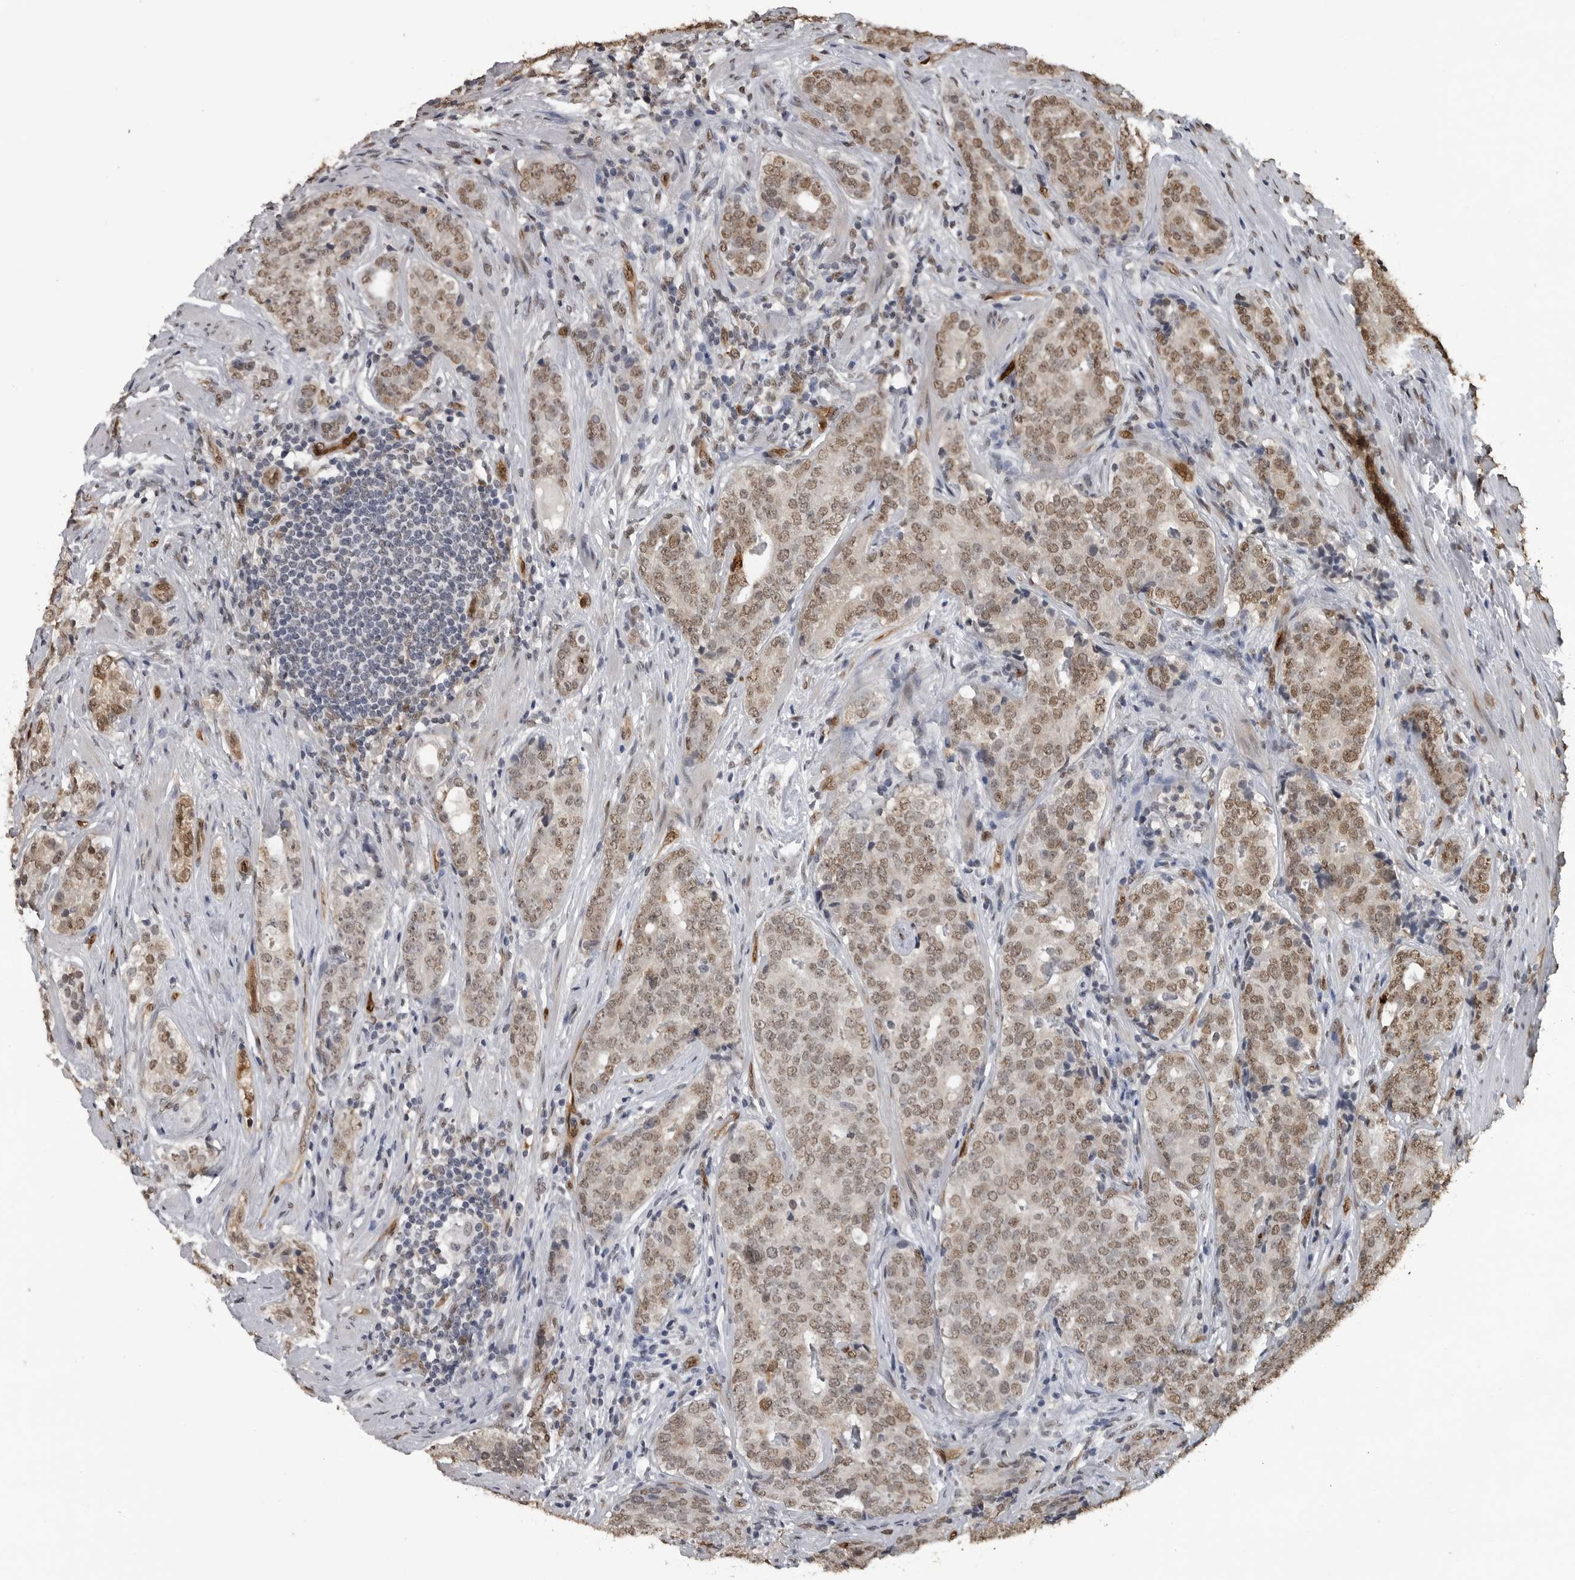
{"staining": {"intensity": "moderate", "quantity": ">75%", "location": "cytoplasmic/membranous,nuclear"}, "tissue": "prostate cancer", "cell_type": "Tumor cells", "image_type": "cancer", "snomed": [{"axis": "morphology", "description": "Adenocarcinoma, High grade"}, {"axis": "topography", "description": "Prostate"}], "caption": "High-magnification brightfield microscopy of prostate adenocarcinoma (high-grade) stained with DAB (brown) and counterstained with hematoxylin (blue). tumor cells exhibit moderate cytoplasmic/membranous and nuclear expression is present in approximately>75% of cells.", "gene": "SMAD2", "patient": {"sex": "male", "age": 56}}